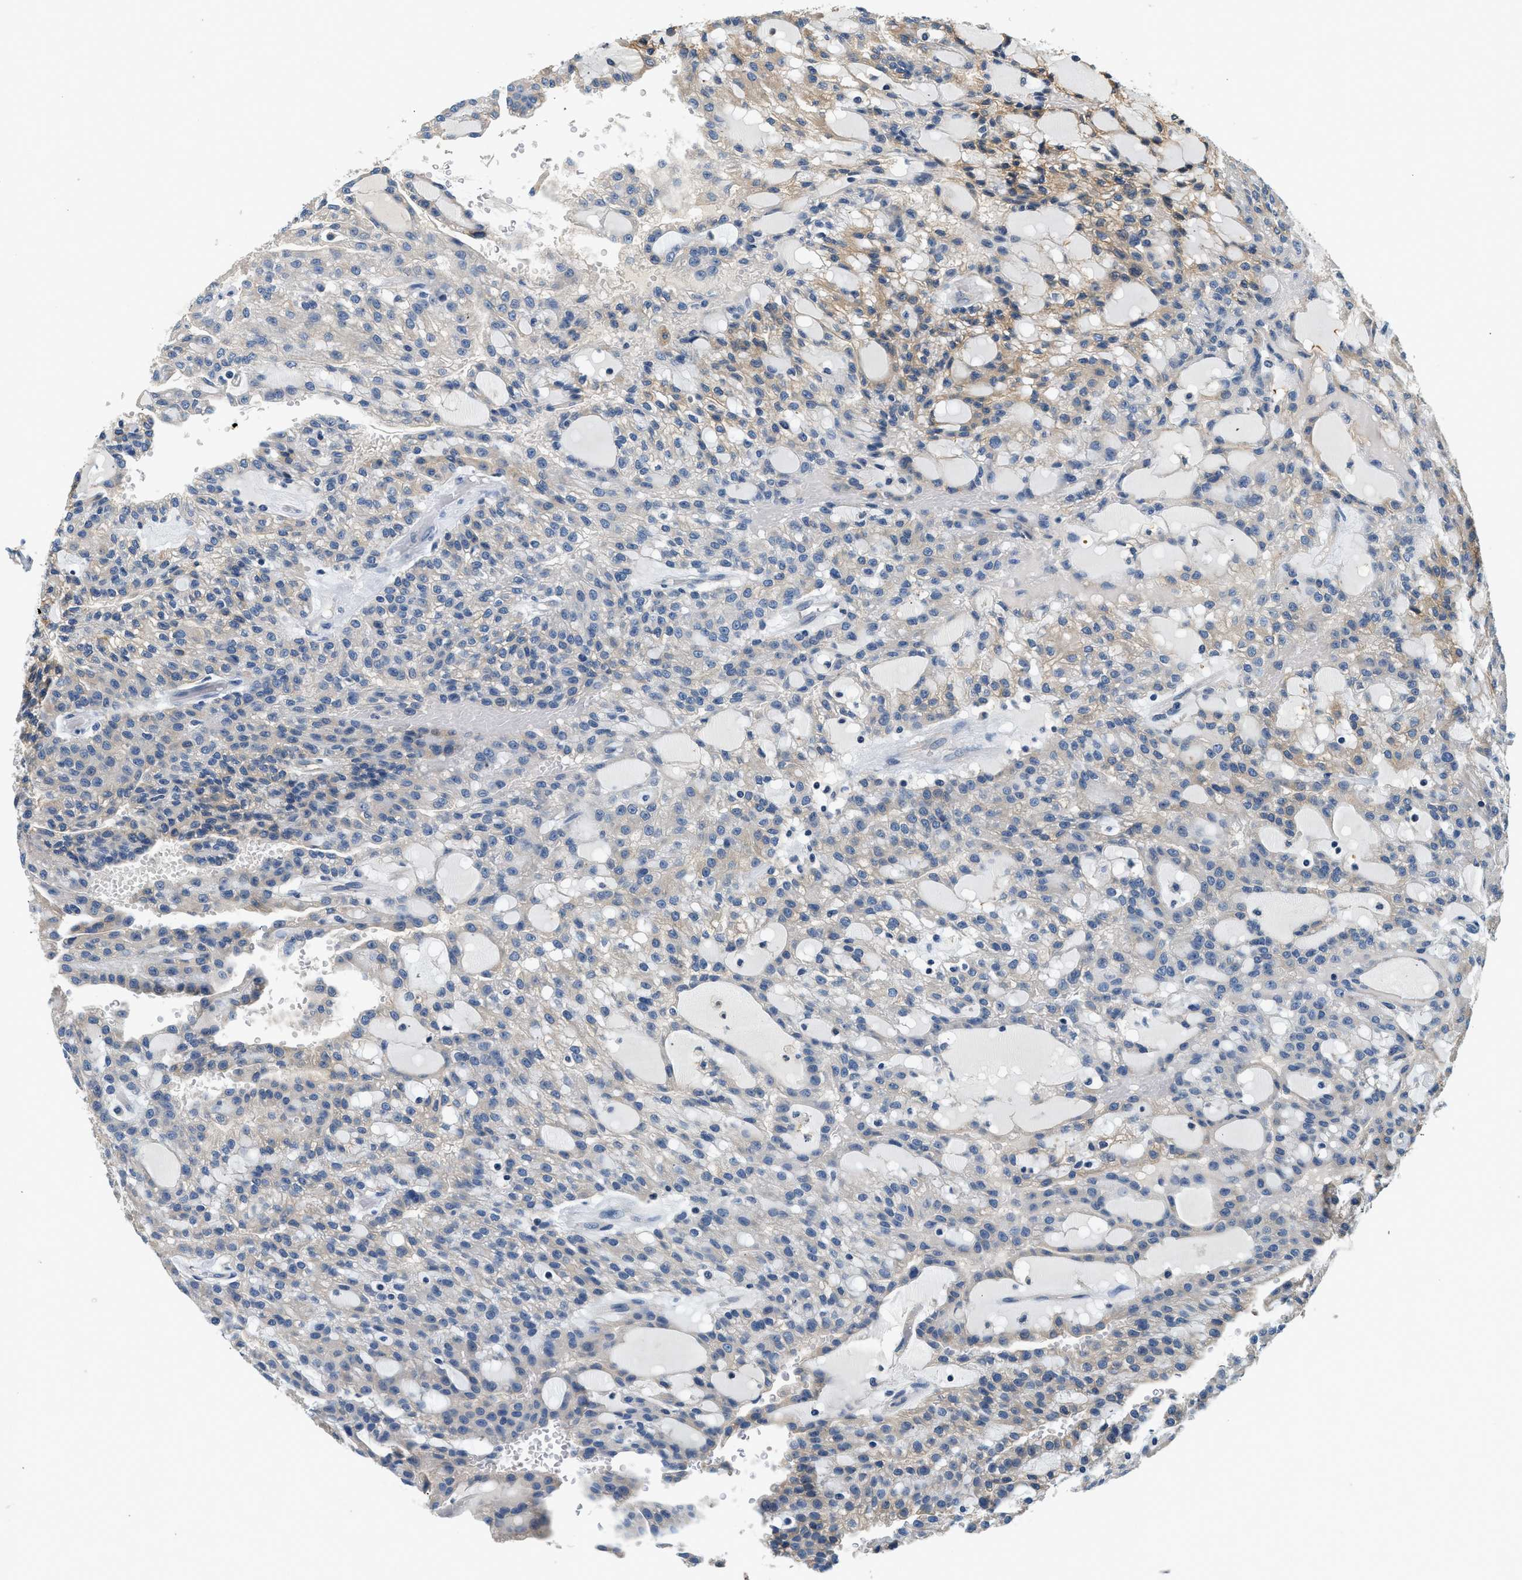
{"staining": {"intensity": "weak", "quantity": "<25%", "location": "cytoplasmic/membranous"}, "tissue": "renal cancer", "cell_type": "Tumor cells", "image_type": "cancer", "snomed": [{"axis": "morphology", "description": "Adenocarcinoma, NOS"}, {"axis": "topography", "description": "Kidney"}], "caption": "Immunohistochemistry of renal adenocarcinoma shows no positivity in tumor cells. The staining is performed using DAB brown chromogen with nuclei counter-stained in using hematoxylin.", "gene": "SLC35E1", "patient": {"sex": "male", "age": 63}}